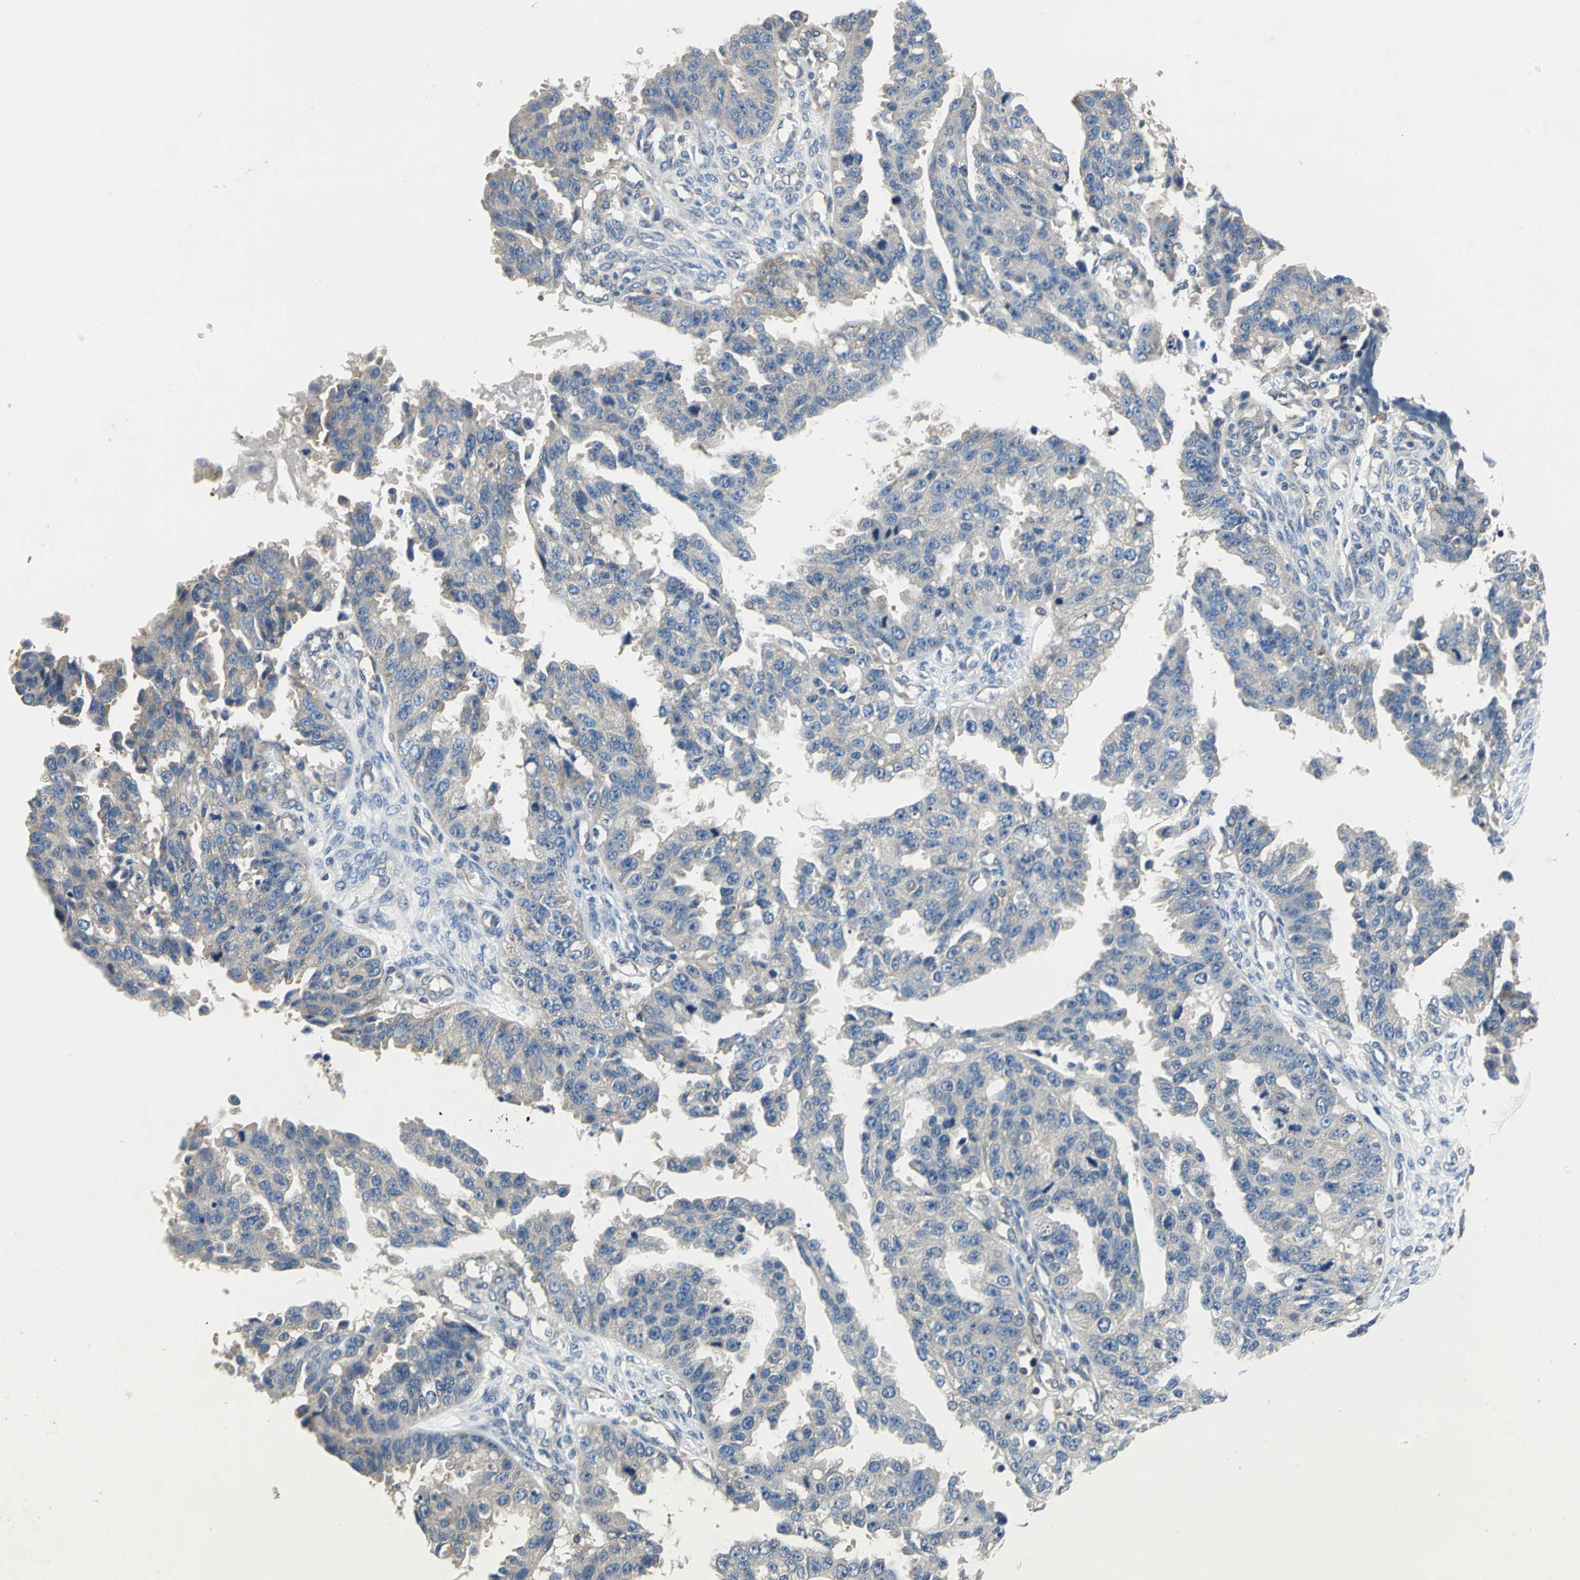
{"staining": {"intensity": "weak", "quantity": ">75%", "location": "cytoplasmic/membranous"}, "tissue": "ovarian cancer", "cell_type": "Tumor cells", "image_type": "cancer", "snomed": [{"axis": "morphology", "description": "Carcinoma, NOS"}, {"axis": "topography", "description": "Soft tissue"}, {"axis": "topography", "description": "Ovary"}], "caption": "This is an image of immunohistochemistry staining of ovarian cancer, which shows weak expression in the cytoplasmic/membranous of tumor cells.", "gene": "DDX3Y", "patient": {"sex": "female", "age": 54}}